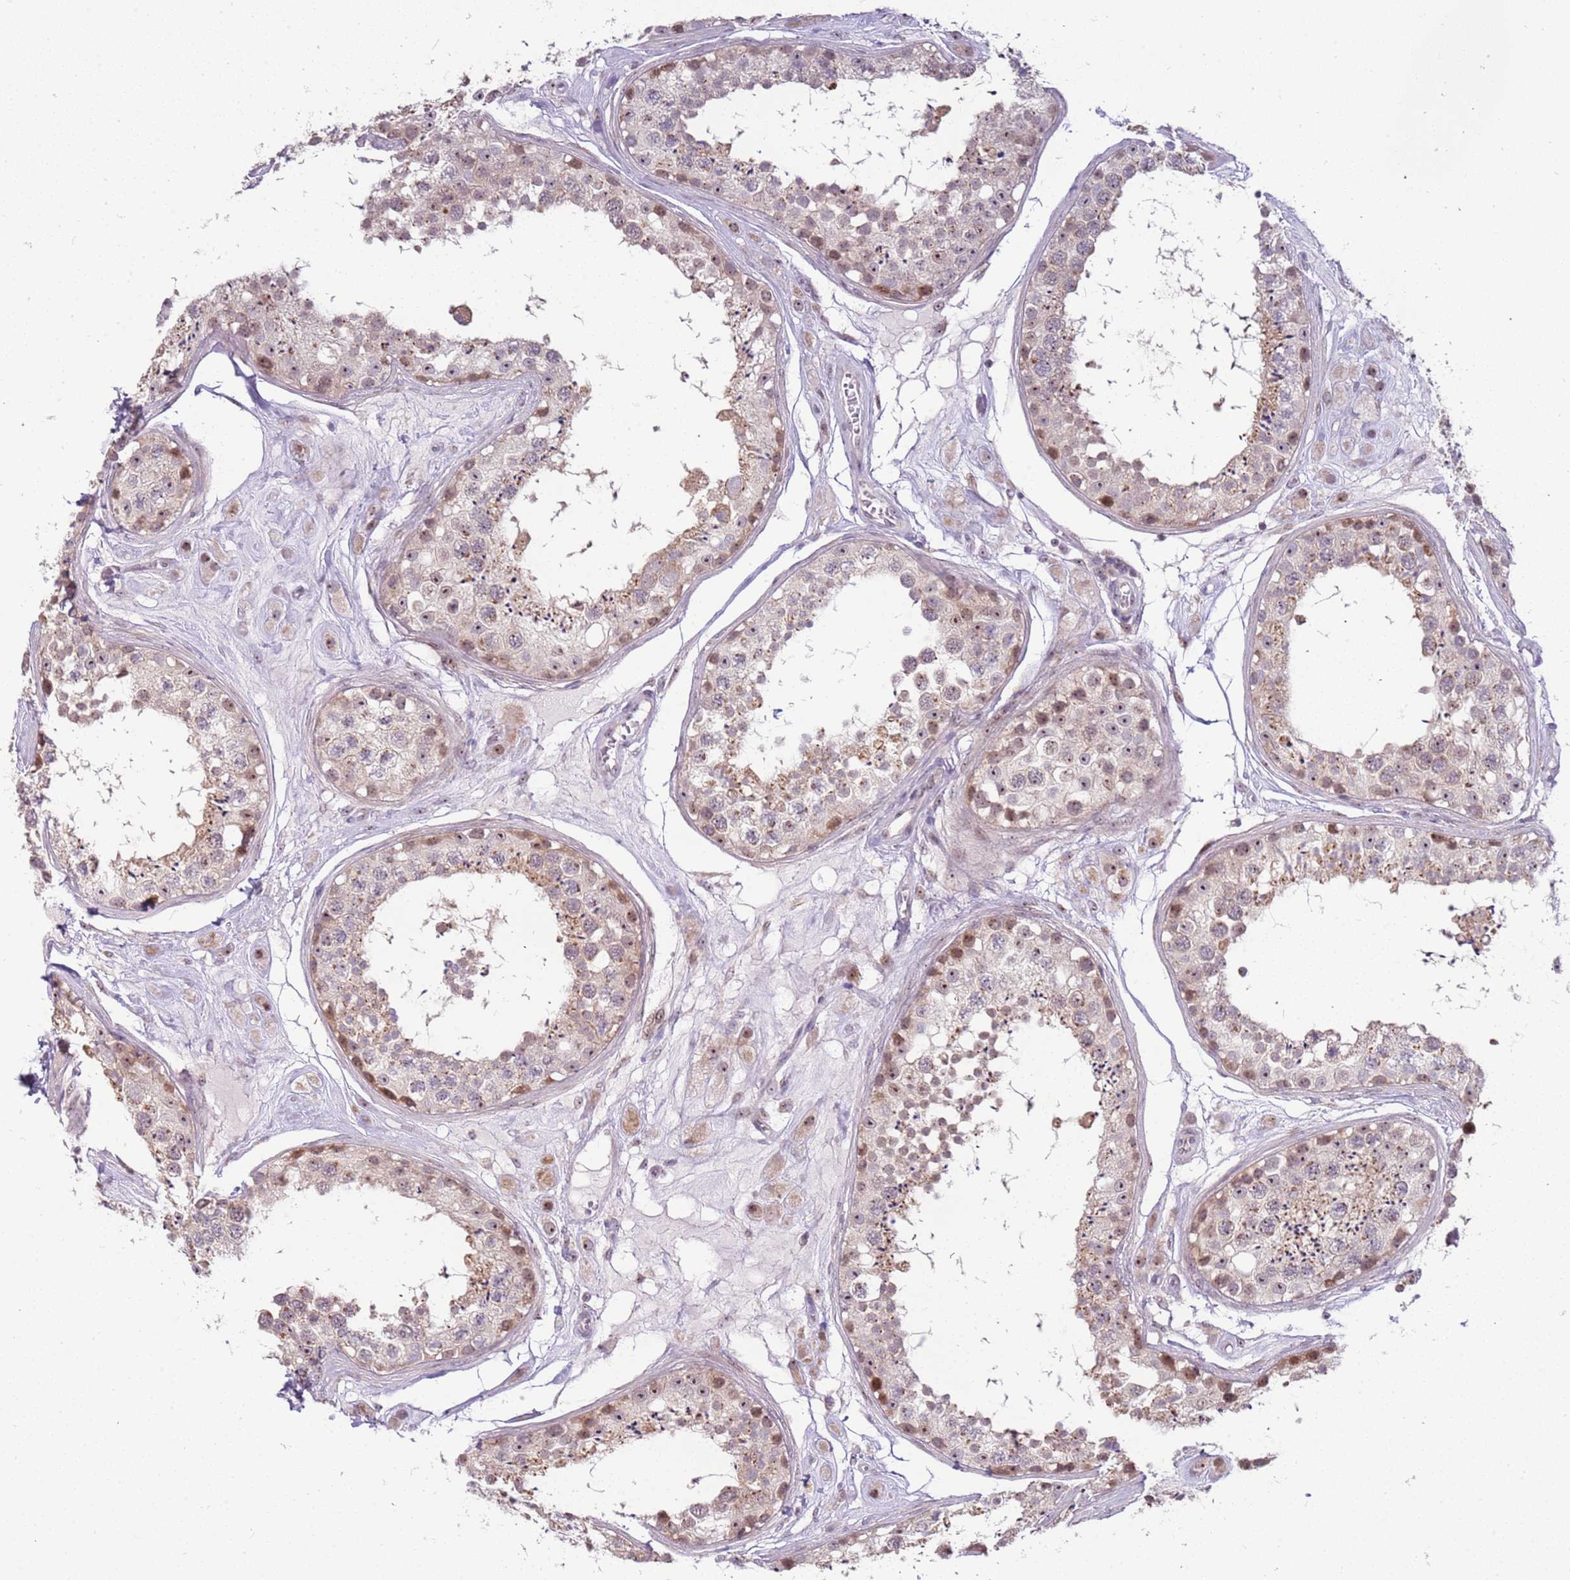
{"staining": {"intensity": "moderate", "quantity": "25%-75%", "location": "nuclear"}, "tissue": "testis", "cell_type": "Cells in seminiferous ducts", "image_type": "normal", "snomed": [{"axis": "morphology", "description": "Normal tissue, NOS"}, {"axis": "topography", "description": "Testis"}], "caption": "Testis stained for a protein exhibits moderate nuclear positivity in cells in seminiferous ducts. (DAB (3,3'-diaminobenzidine) = brown stain, brightfield microscopy at high magnification).", "gene": "UCMA", "patient": {"sex": "male", "age": 25}}